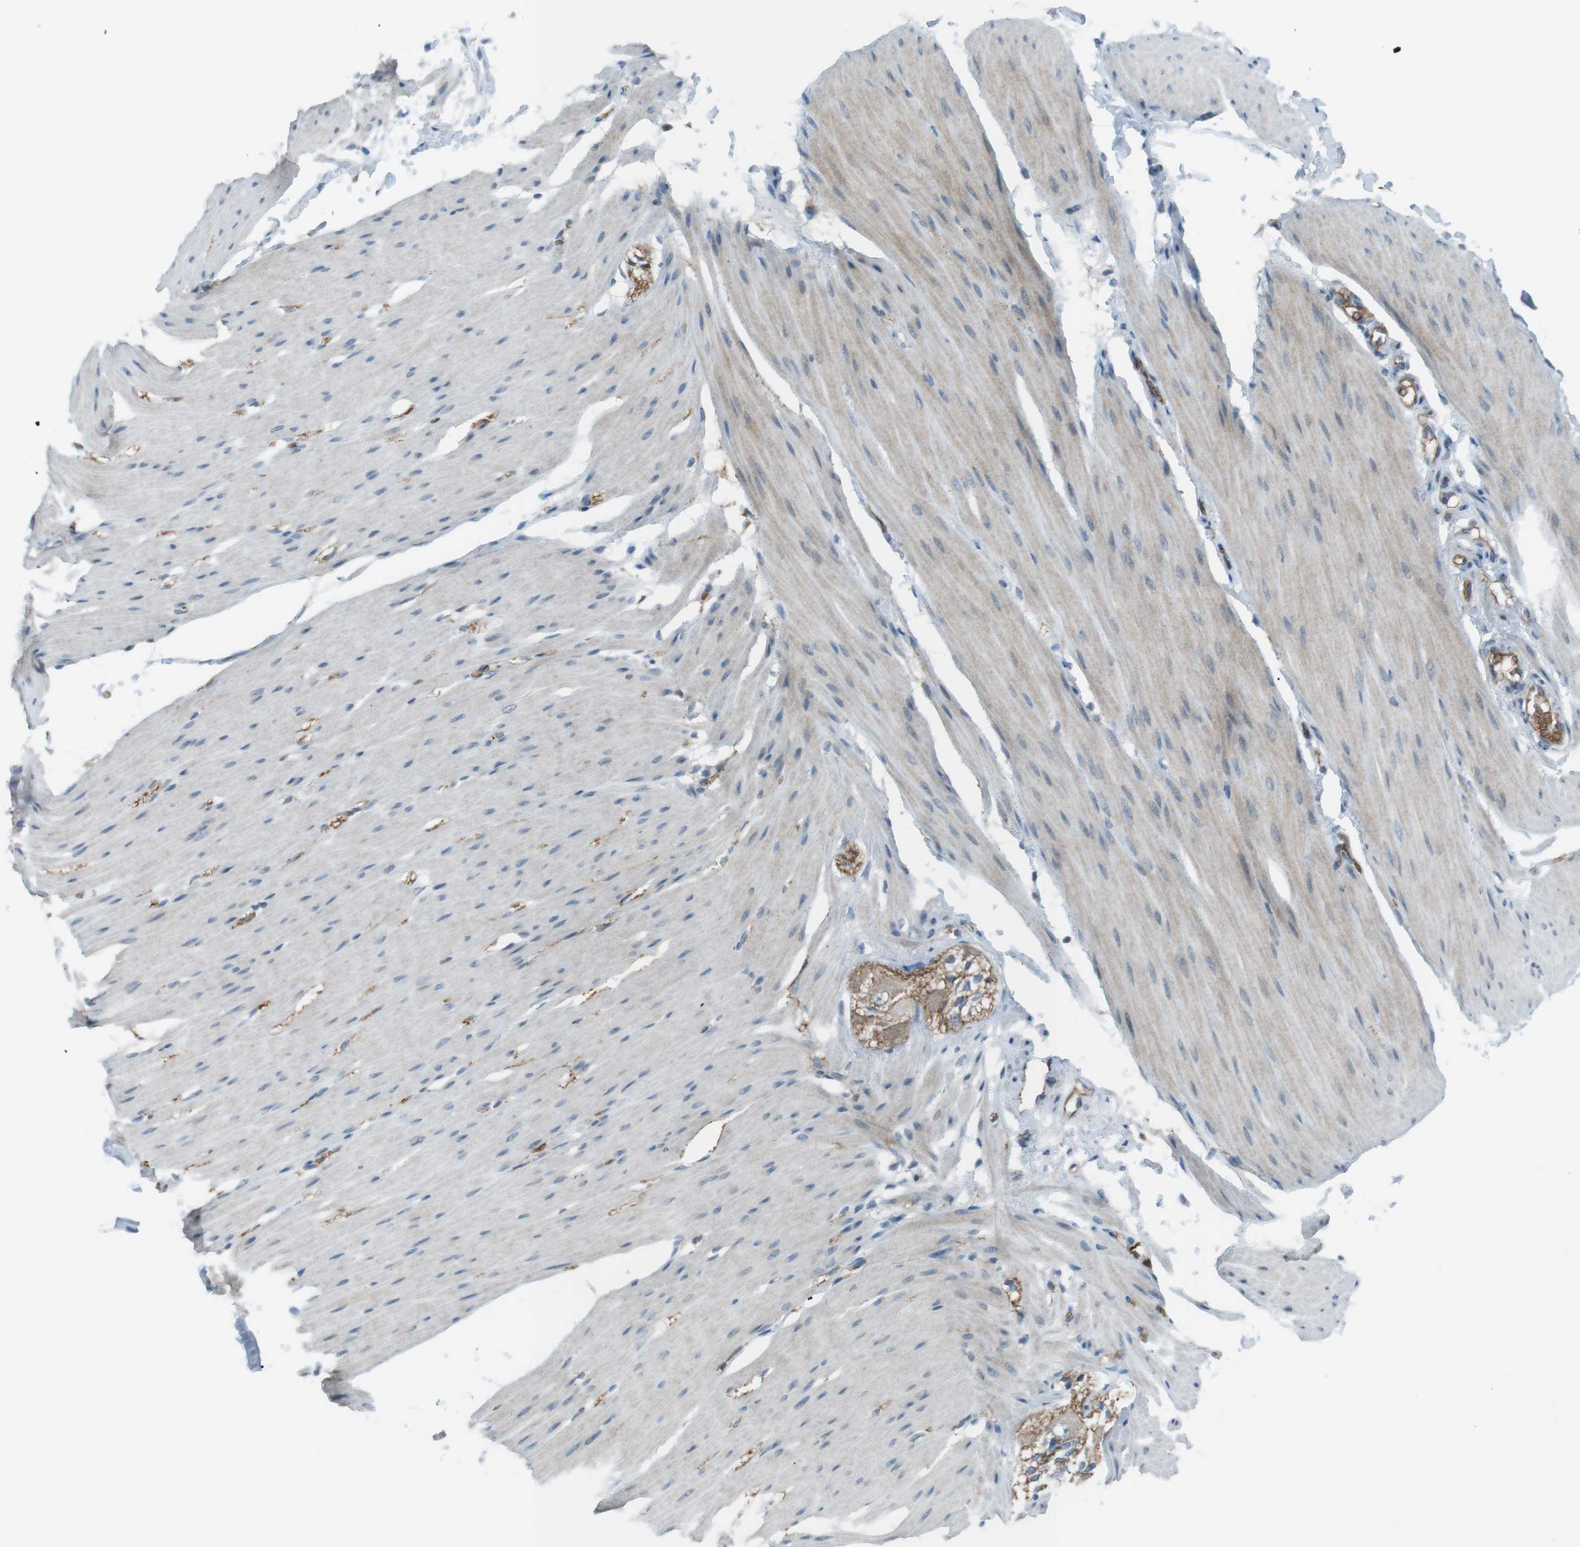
{"staining": {"intensity": "weak", "quantity": "25%-75%", "location": "cytoplasmic/membranous"}, "tissue": "smooth muscle", "cell_type": "Smooth muscle cells", "image_type": "normal", "snomed": [{"axis": "morphology", "description": "Normal tissue, NOS"}, {"axis": "topography", "description": "Smooth muscle"}, {"axis": "topography", "description": "Colon"}], "caption": "DAB immunohistochemical staining of normal human smooth muscle reveals weak cytoplasmic/membranous protein staining in about 25%-75% of smooth muscle cells.", "gene": "SPTA1", "patient": {"sex": "male", "age": 67}}